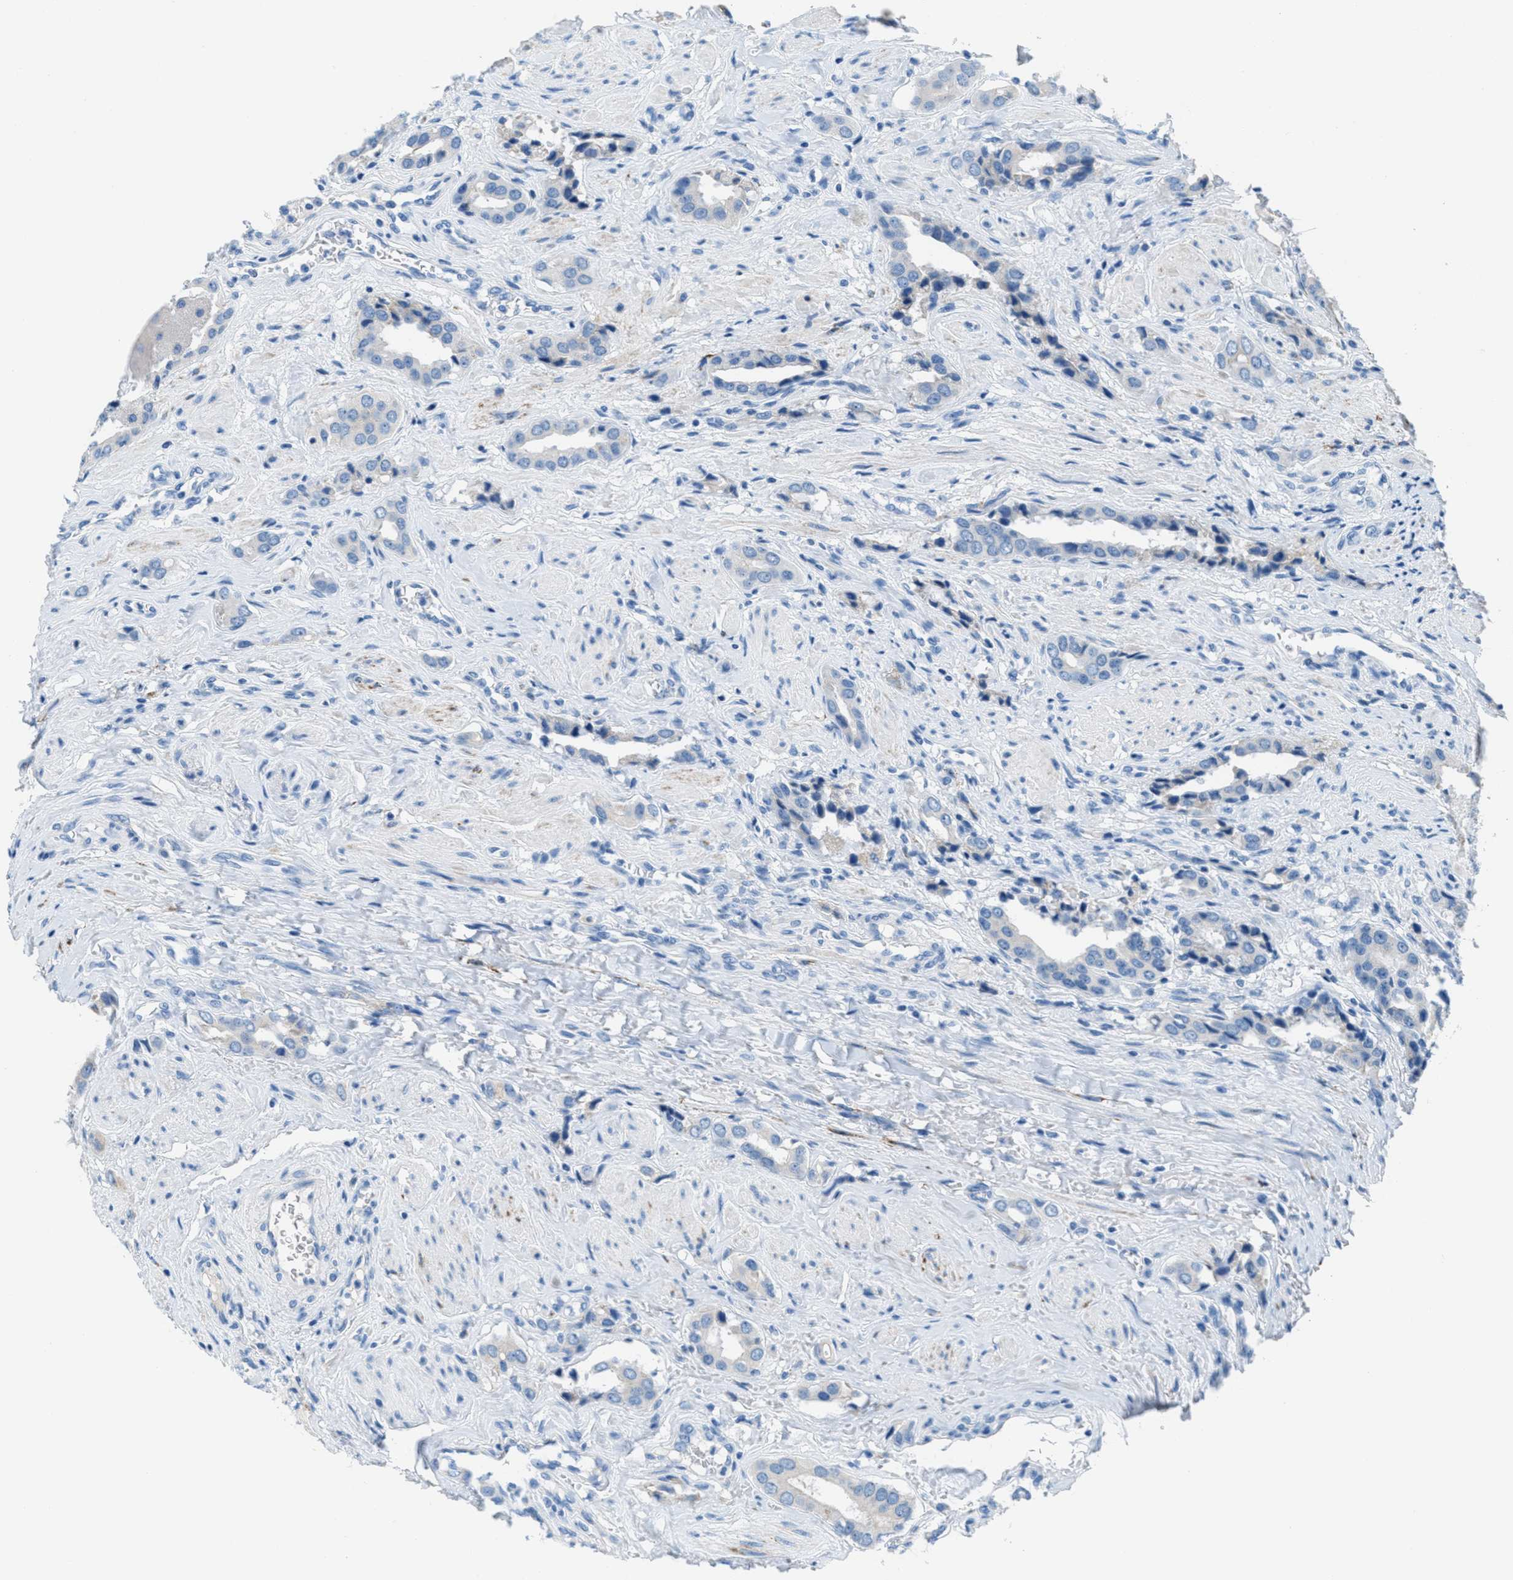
{"staining": {"intensity": "negative", "quantity": "none", "location": "none"}, "tissue": "prostate cancer", "cell_type": "Tumor cells", "image_type": "cancer", "snomed": [{"axis": "morphology", "description": "Adenocarcinoma, High grade"}, {"axis": "topography", "description": "Prostate"}], "caption": "This is an IHC photomicrograph of prostate adenocarcinoma (high-grade). There is no positivity in tumor cells.", "gene": "MGARP", "patient": {"sex": "male", "age": 52}}